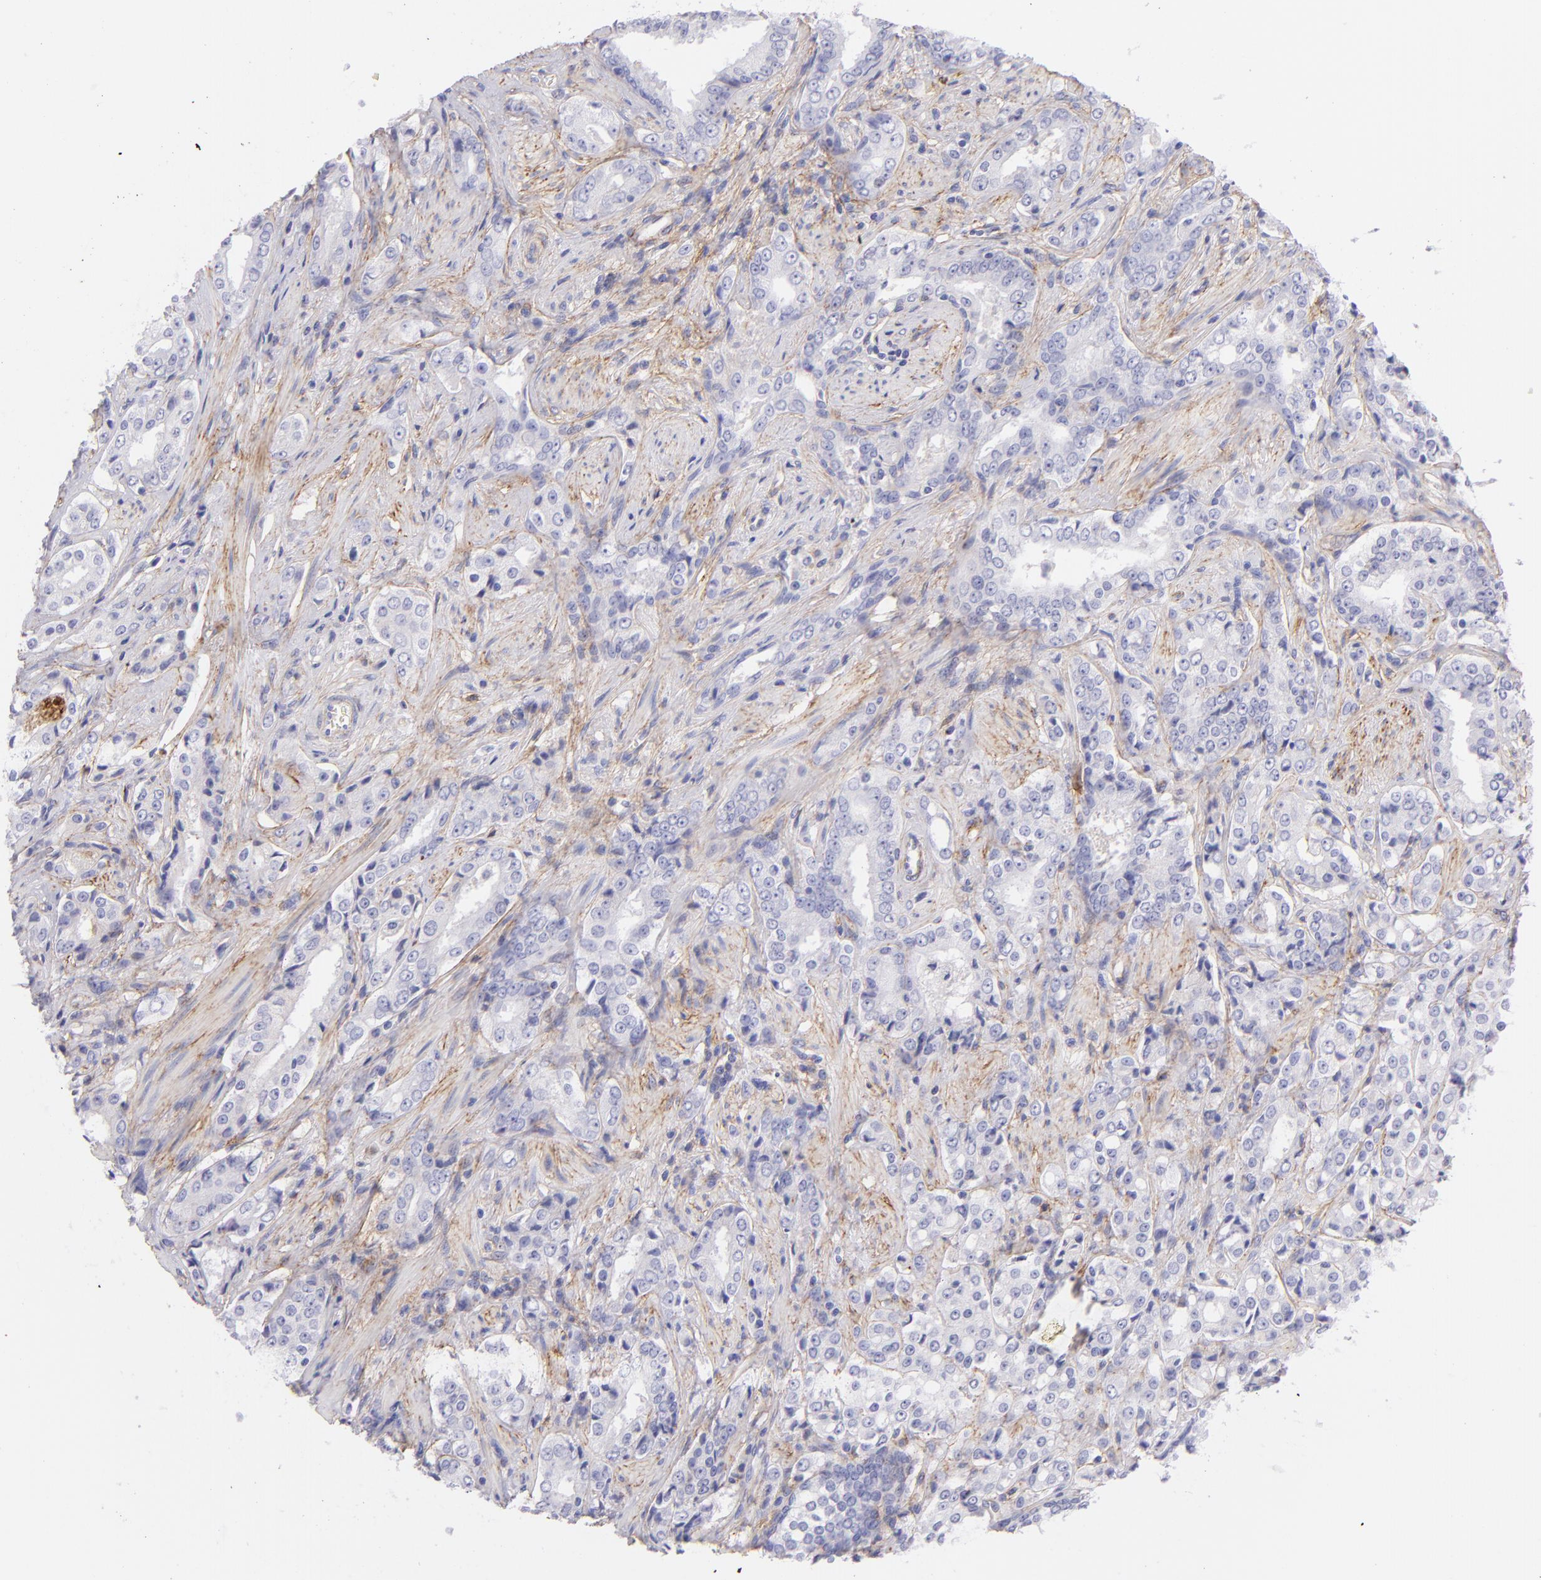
{"staining": {"intensity": "negative", "quantity": "none", "location": "none"}, "tissue": "prostate cancer", "cell_type": "Tumor cells", "image_type": "cancer", "snomed": [{"axis": "morphology", "description": "Adenocarcinoma, Medium grade"}, {"axis": "topography", "description": "Prostate"}], "caption": "High power microscopy photomicrograph of an immunohistochemistry (IHC) micrograph of medium-grade adenocarcinoma (prostate), revealing no significant expression in tumor cells.", "gene": "CD81", "patient": {"sex": "male", "age": 60}}